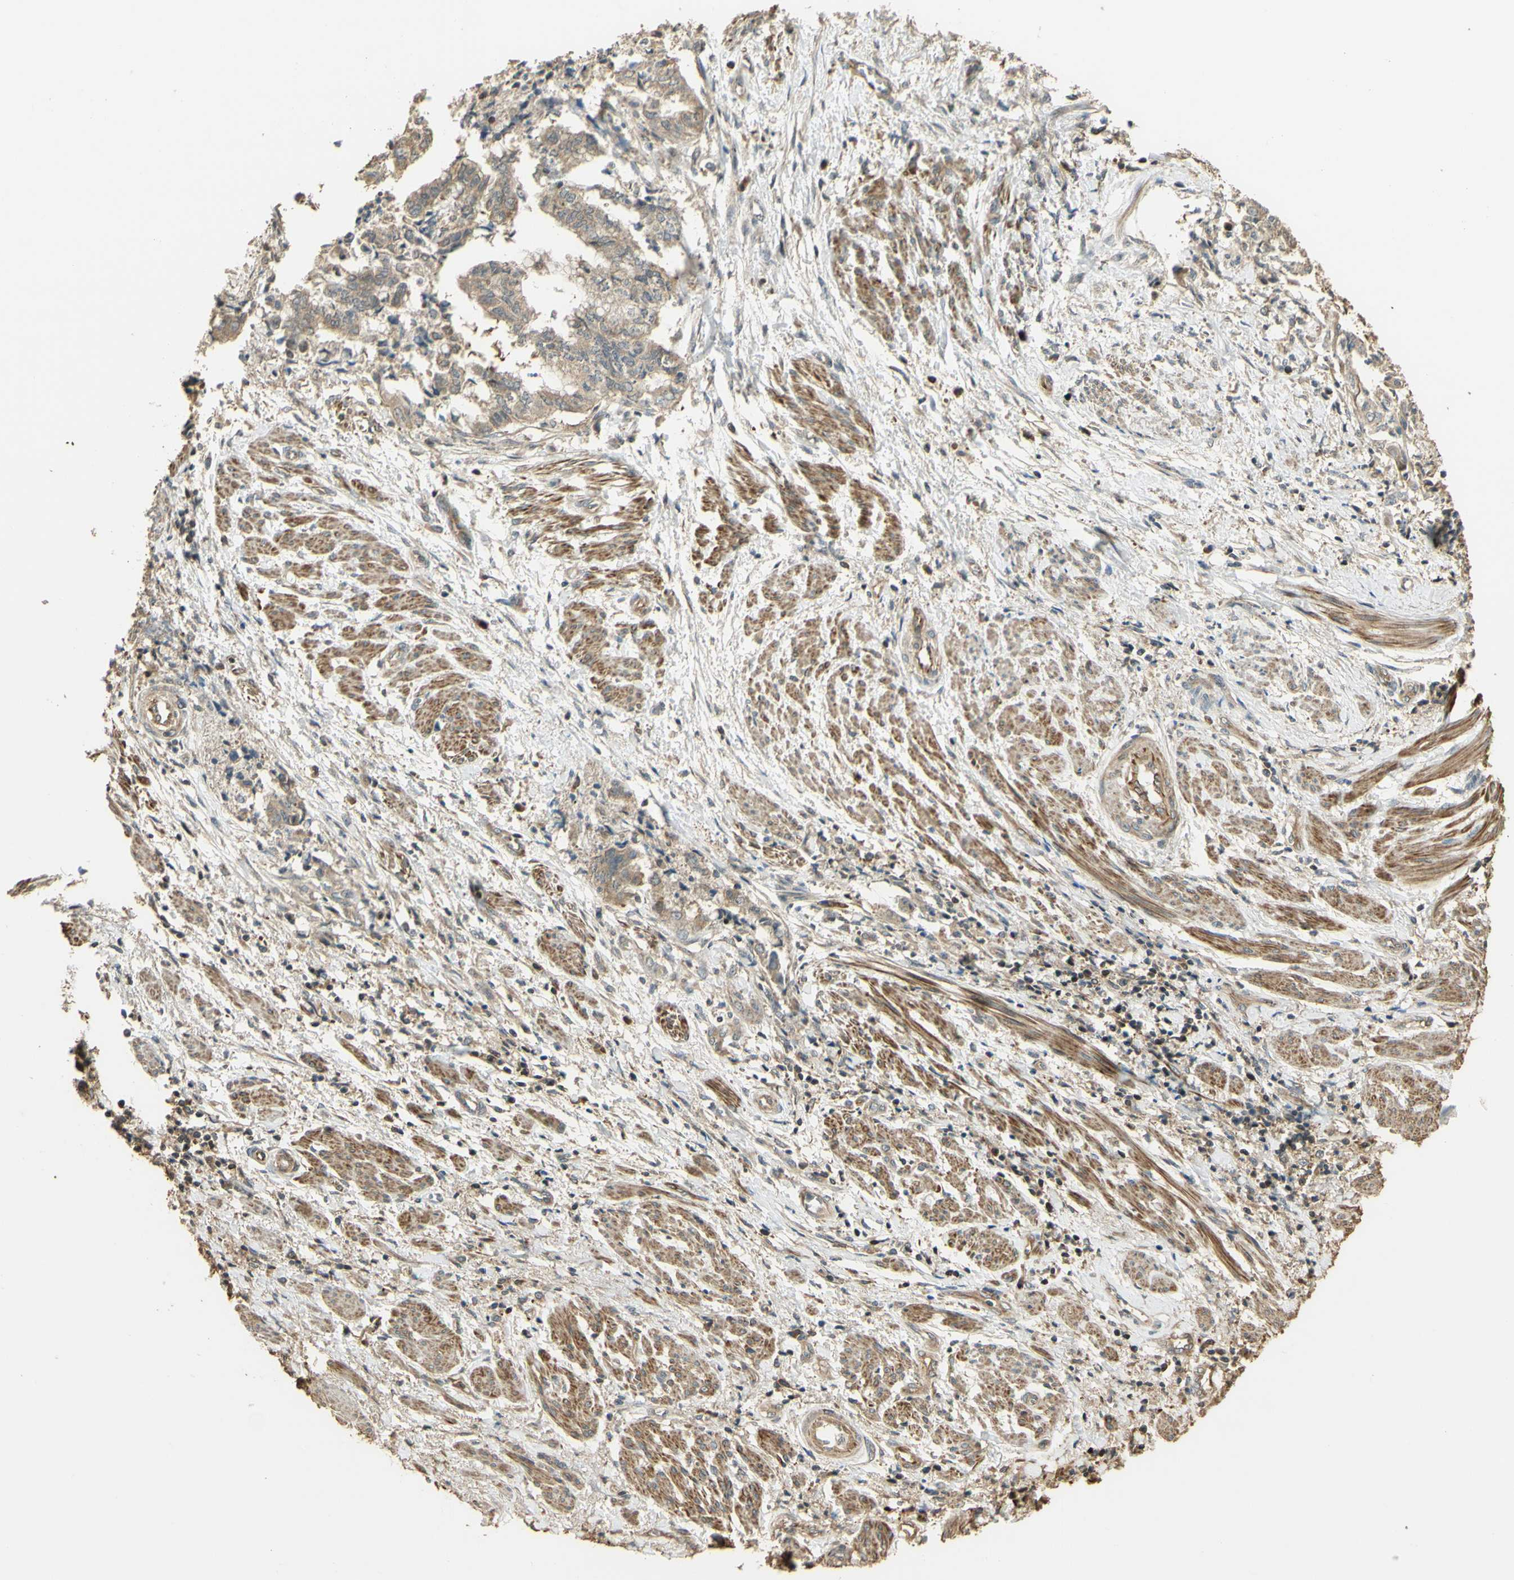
{"staining": {"intensity": "weak", "quantity": ">75%", "location": "cytoplasmic/membranous"}, "tissue": "endometrial cancer", "cell_type": "Tumor cells", "image_type": "cancer", "snomed": [{"axis": "morphology", "description": "Necrosis, NOS"}, {"axis": "morphology", "description": "Adenocarcinoma, NOS"}, {"axis": "topography", "description": "Endometrium"}], "caption": "Human adenocarcinoma (endometrial) stained for a protein (brown) shows weak cytoplasmic/membranous positive positivity in approximately >75% of tumor cells.", "gene": "AGER", "patient": {"sex": "female", "age": 79}}